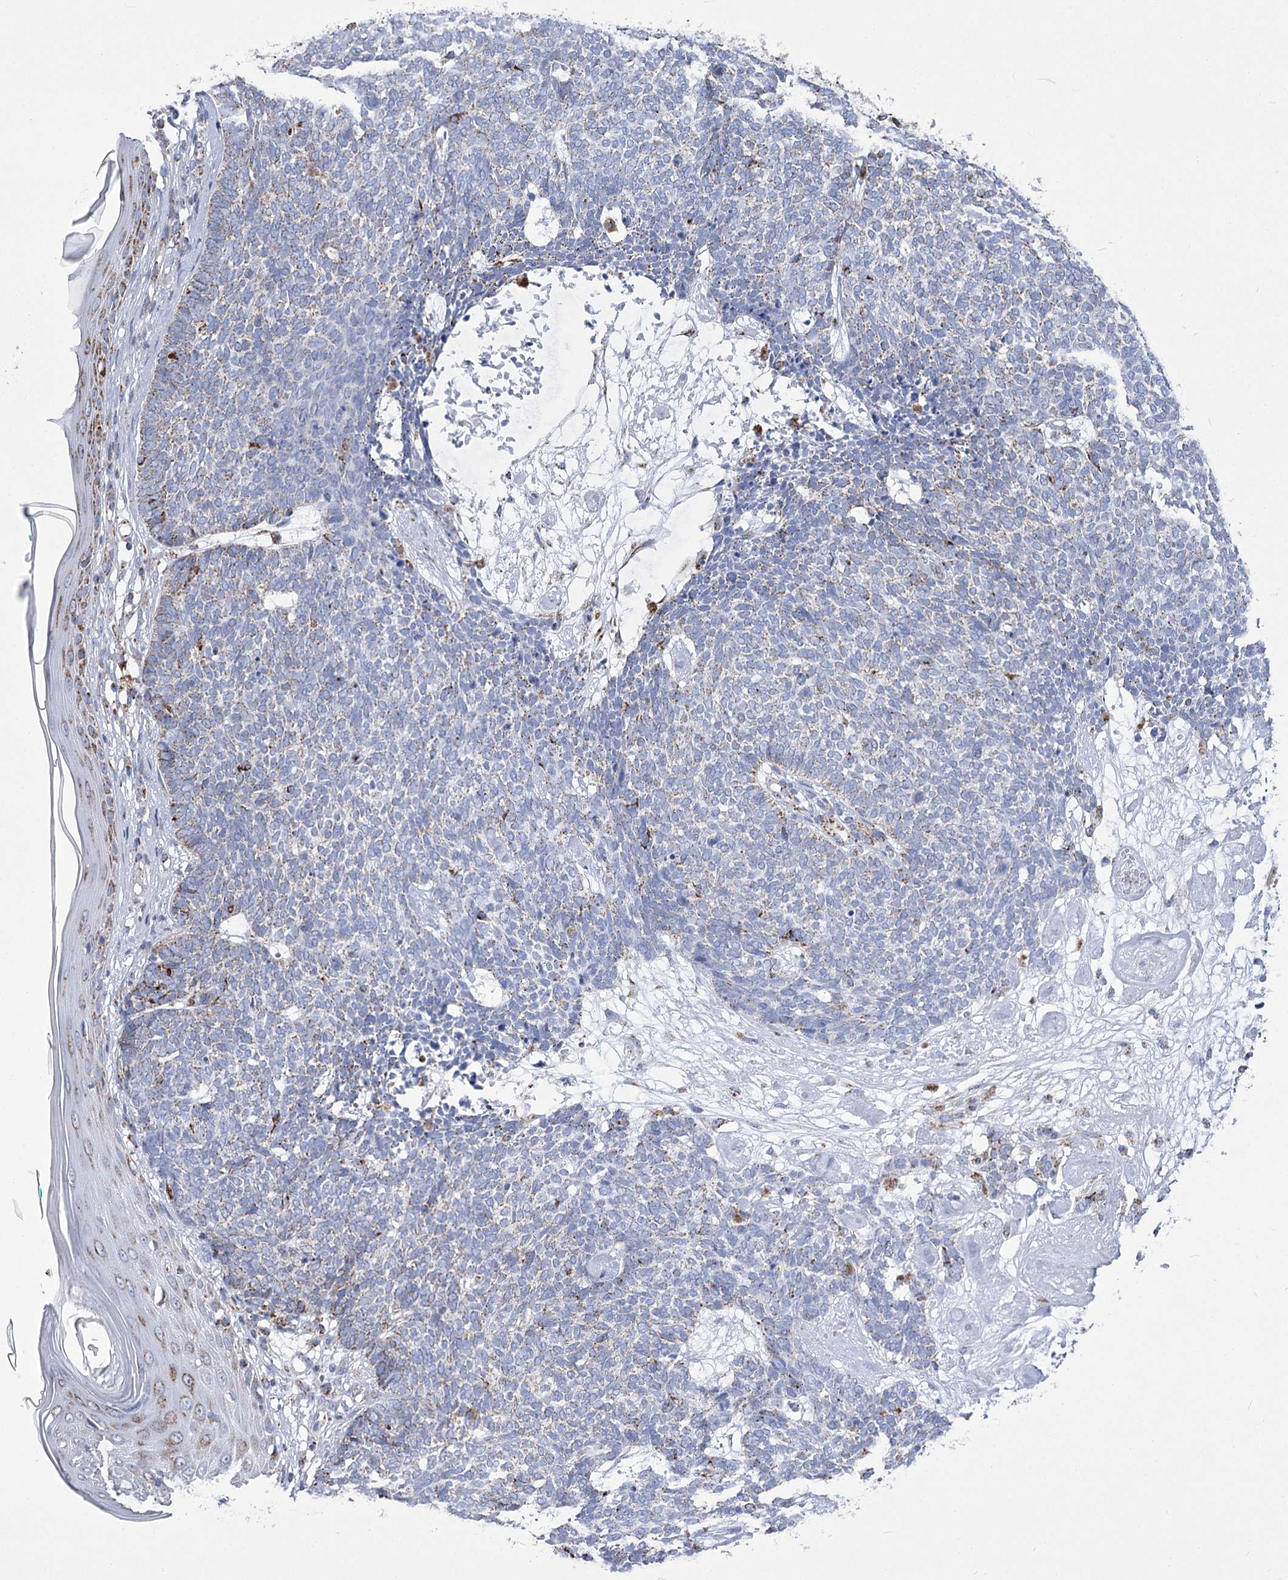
{"staining": {"intensity": "strong", "quantity": "<25%", "location": "cytoplasmic/membranous"}, "tissue": "skin cancer", "cell_type": "Tumor cells", "image_type": "cancer", "snomed": [{"axis": "morphology", "description": "Basal cell carcinoma"}, {"axis": "topography", "description": "Skin"}], "caption": "Skin cancer stained with immunohistochemistry (IHC) demonstrates strong cytoplasmic/membranous expression in approximately <25% of tumor cells. The staining is performed using DAB brown chromogen to label protein expression. The nuclei are counter-stained blue using hematoxylin.", "gene": "PDHB", "patient": {"sex": "female", "age": 84}}